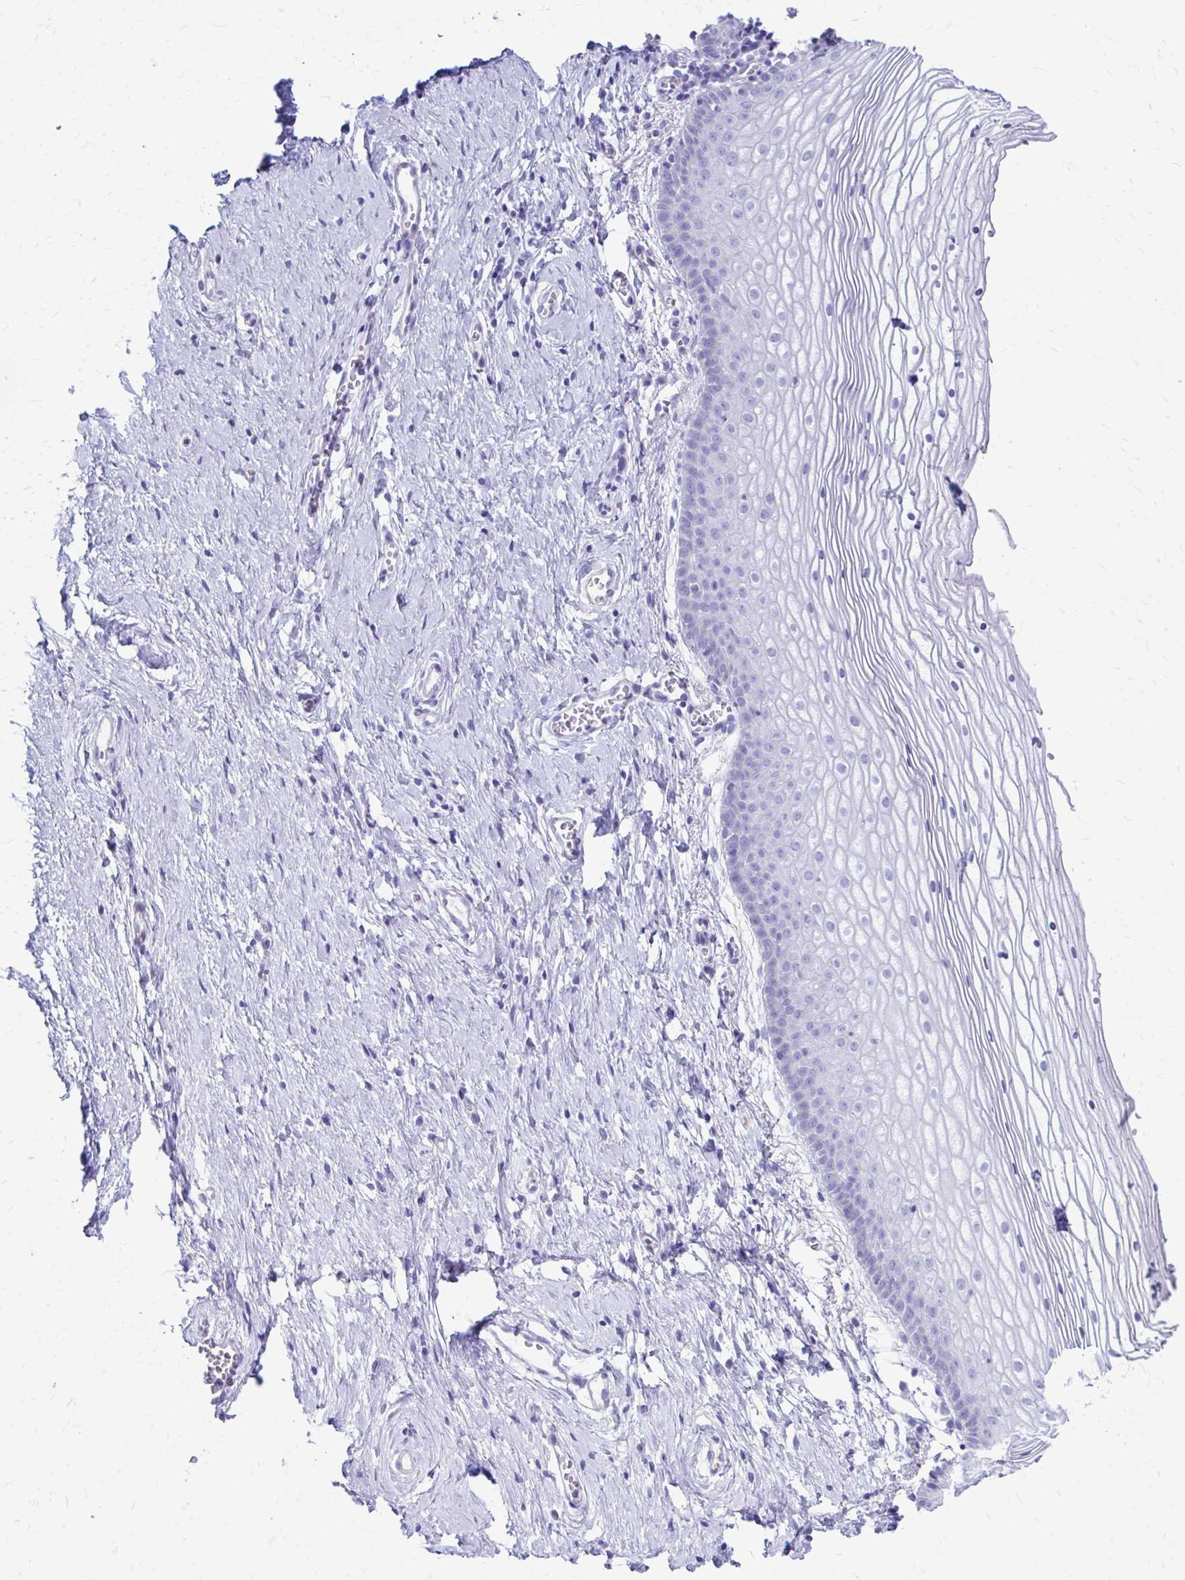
{"staining": {"intensity": "negative", "quantity": "none", "location": "none"}, "tissue": "vagina", "cell_type": "Squamous epithelial cells", "image_type": "normal", "snomed": [{"axis": "morphology", "description": "Normal tissue, NOS"}, {"axis": "topography", "description": "Vagina"}], "caption": "High power microscopy micrograph of an immunohistochemistry image of unremarkable vagina, revealing no significant expression in squamous epithelial cells.", "gene": "ENSG00000285953", "patient": {"sex": "female", "age": 56}}